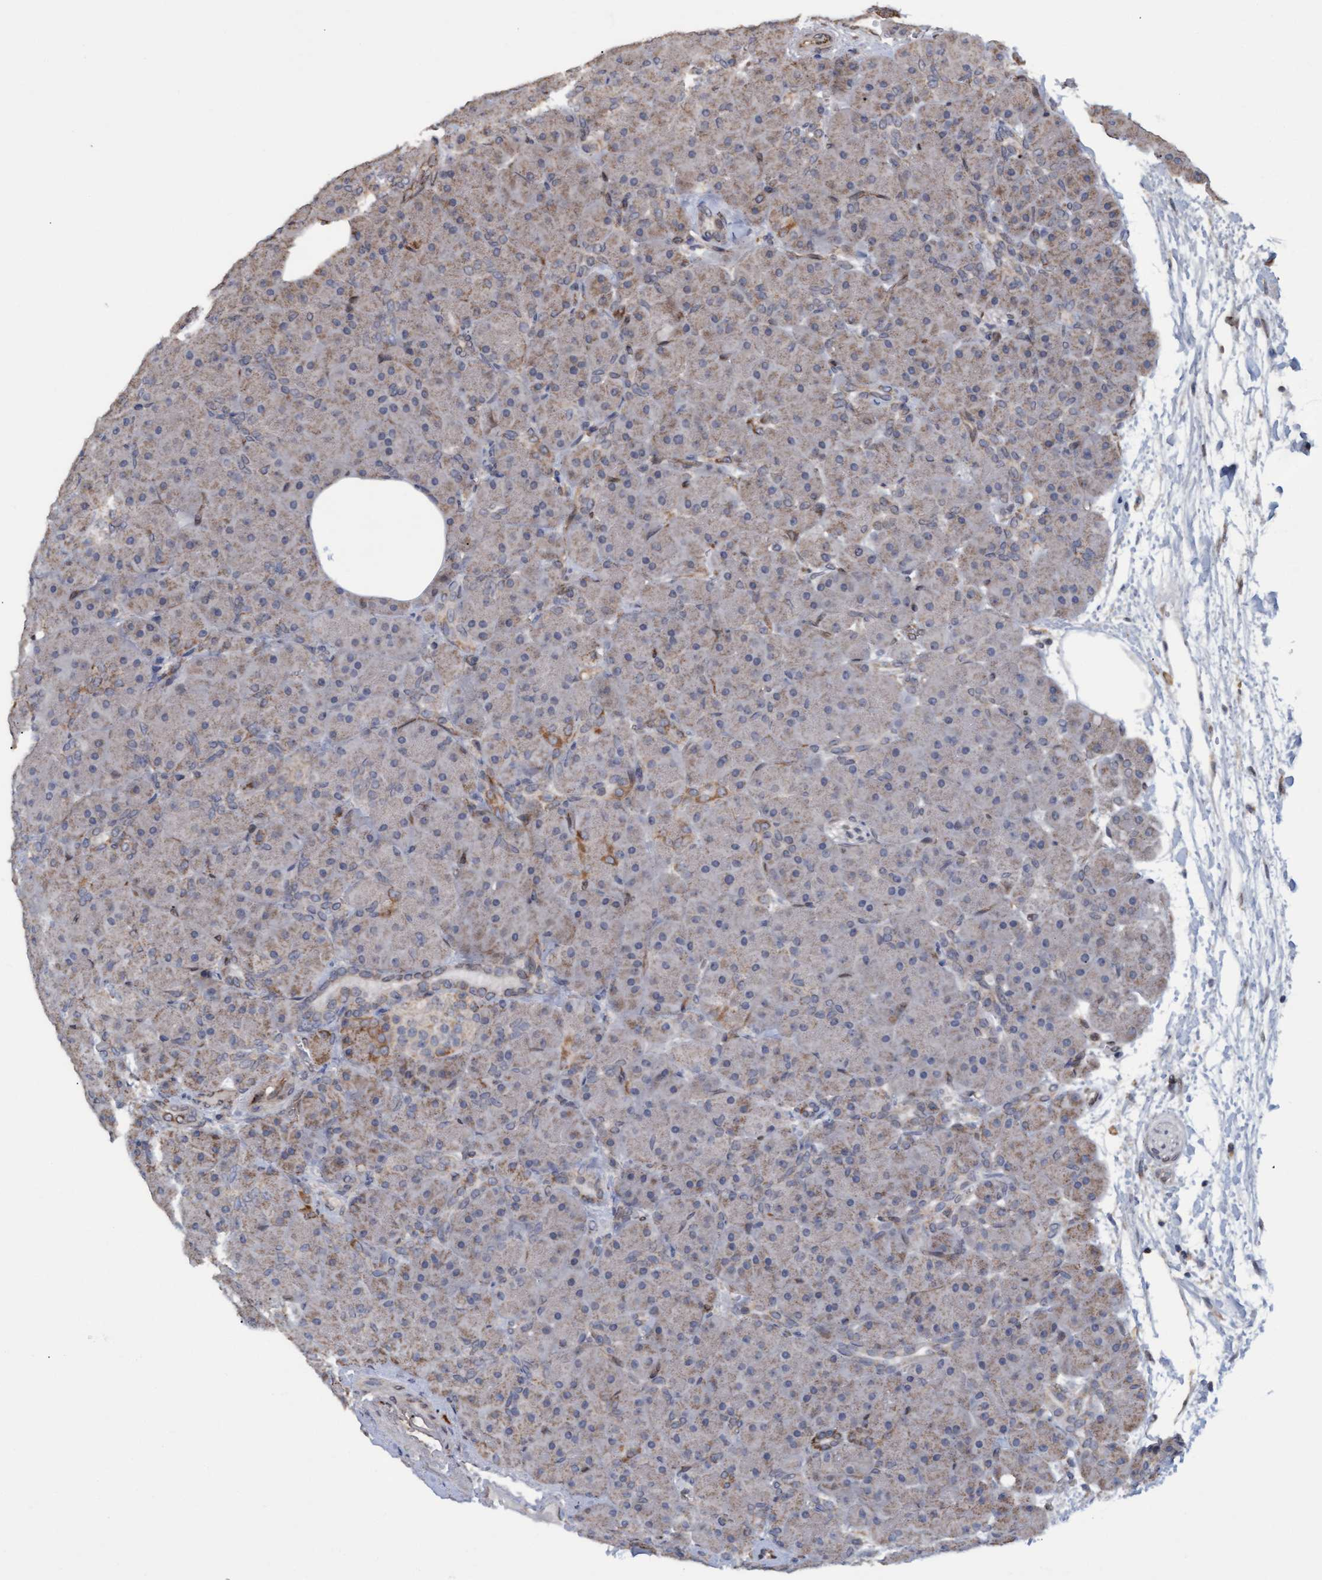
{"staining": {"intensity": "weak", "quantity": "25%-75%", "location": "cytoplasmic/membranous"}, "tissue": "pancreas", "cell_type": "Exocrine glandular cells", "image_type": "normal", "snomed": [{"axis": "morphology", "description": "Normal tissue, NOS"}, {"axis": "topography", "description": "Pancreas"}], "caption": "Immunohistochemical staining of normal pancreas reveals weak cytoplasmic/membranous protein expression in approximately 25%-75% of exocrine glandular cells.", "gene": "MGLL", "patient": {"sex": "male", "age": 66}}